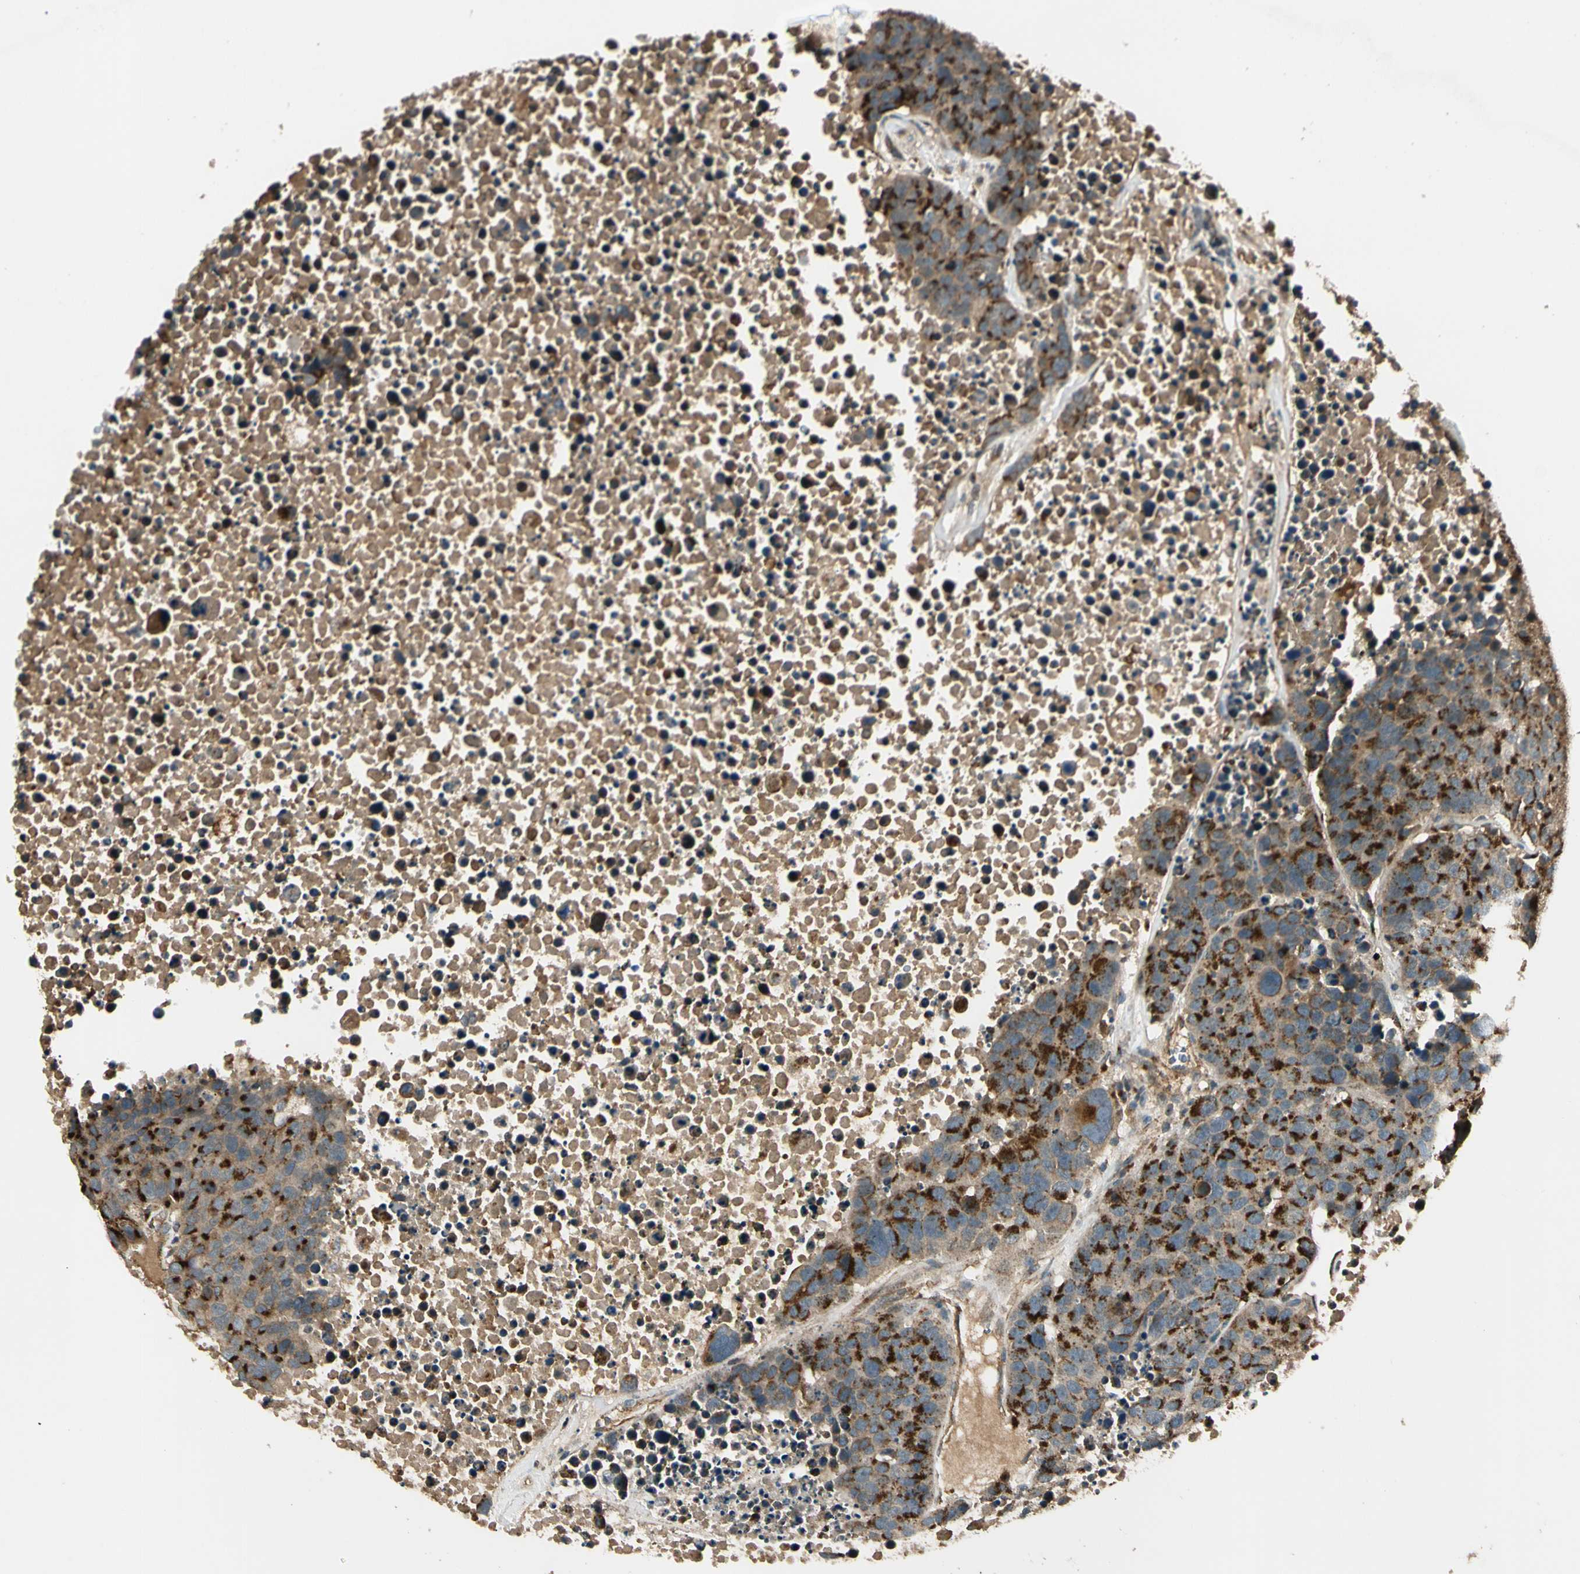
{"staining": {"intensity": "strong", "quantity": ">75%", "location": "cytoplasmic/membranous"}, "tissue": "carcinoid", "cell_type": "Tumor cells", "image_type": "cancer", "snomed": [{"axis": "morphology", "description": "Carcinoid, malignant, NOS"}, {"axis": "topography", "description": "Lung"}], "caption": "A high amount of strong cytoplasmic/membranous positivity is identified in approximately >75% of tumor cells in carcinoid (malignant) tissue.", "gene": "GCK", "patient": {"sex": "male", "age": 60}}